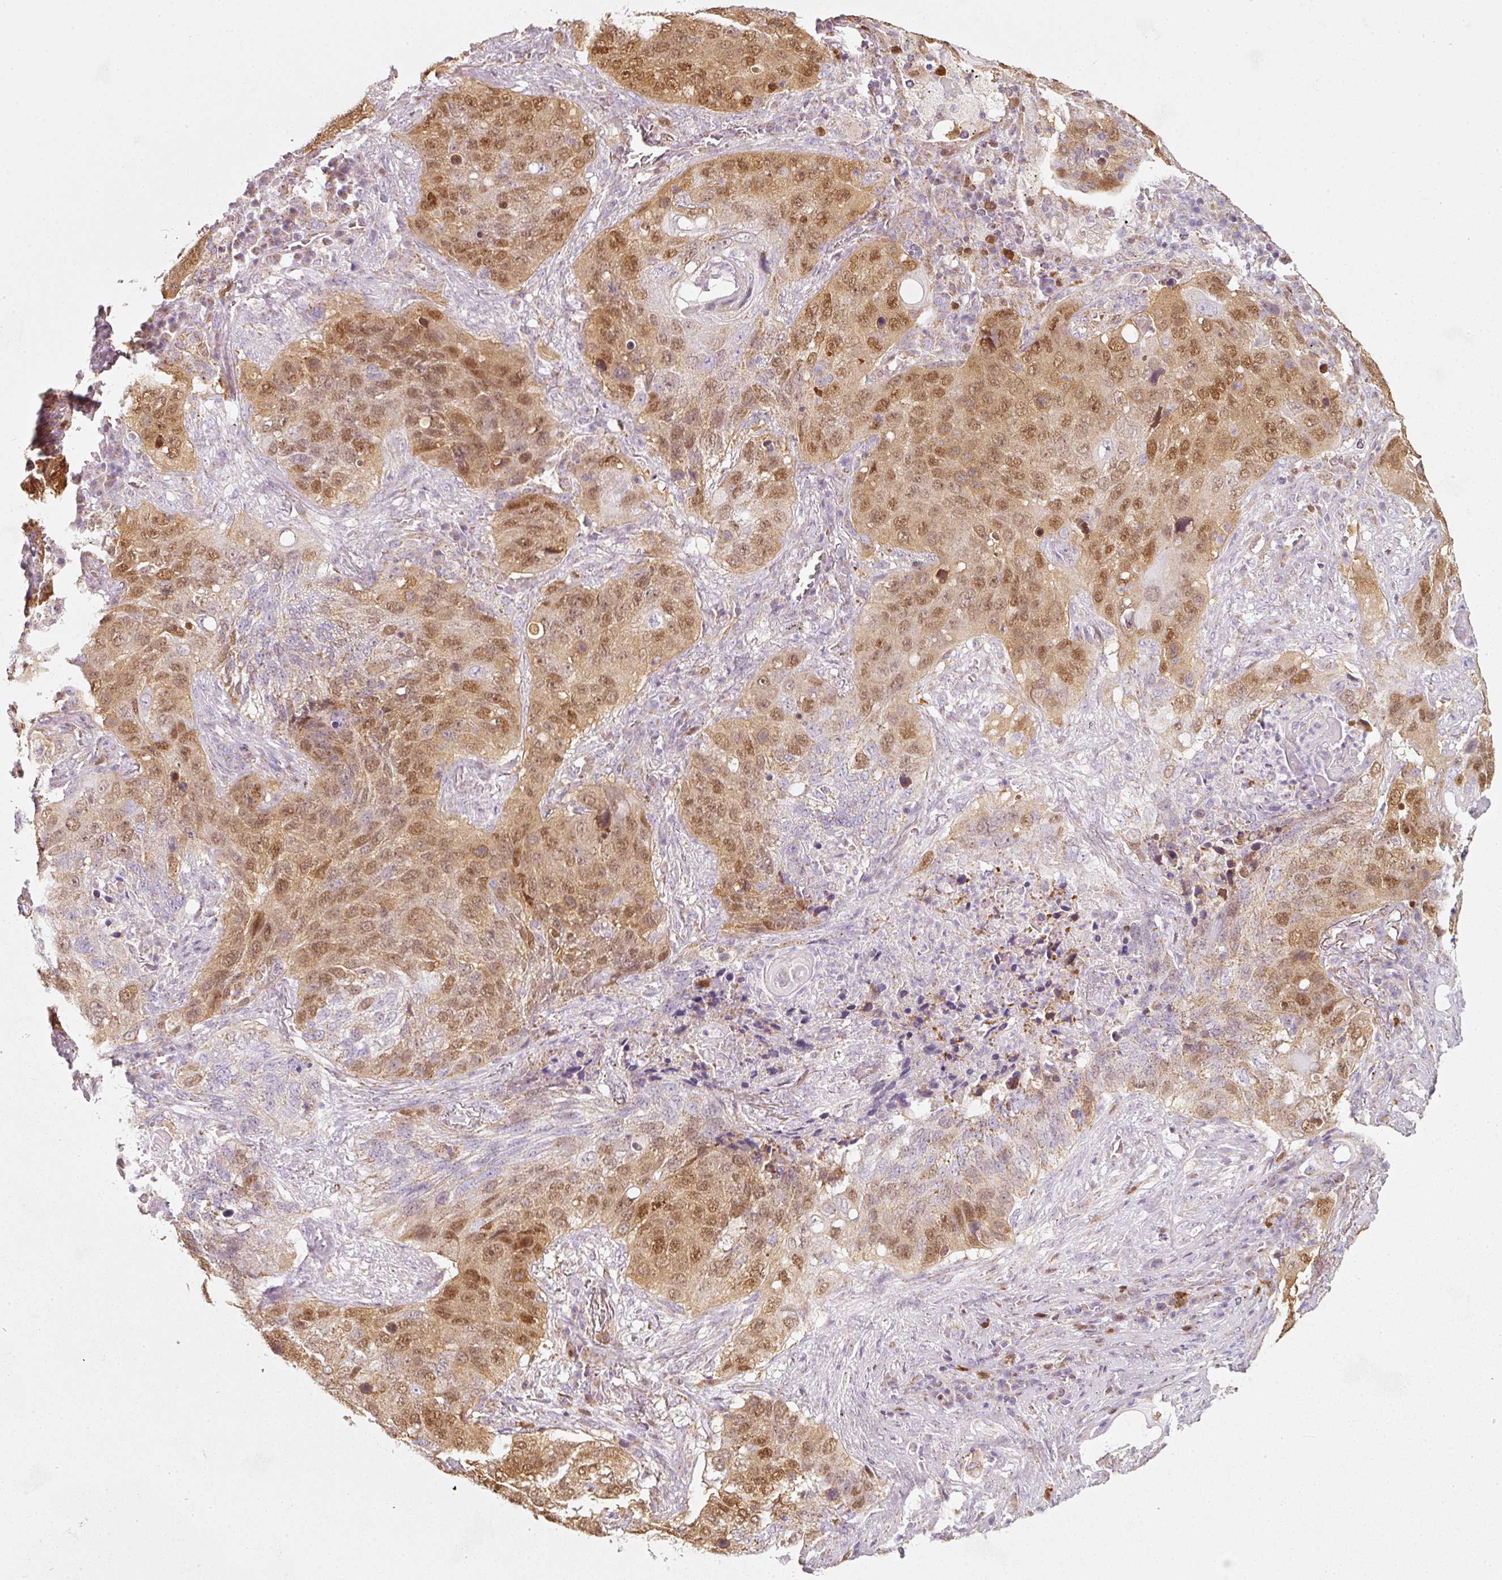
{"staining": {"intensity": "moderate", "quantity": ">75%", "location": "cytoplasmic/membranous,nuclear"}, "tissue": "lung cancer", "cell_type": "Tumor cells", "image_type": "cancer", "snomed": [{"axis": "morphology", "description": "Squamous cell carcinoma, NOS"}, {"axis": "topography", "description": "Lung"}], "caption": "Immunohistochemistry of human squamous cell carcinoma (lung) reveals medium levels of moderate cytoplasmic/membranous and nuclear expression in approximately >75% of tumor cells.", "gene": "DUT", "patient": {"sex": "female", "age": 63}}